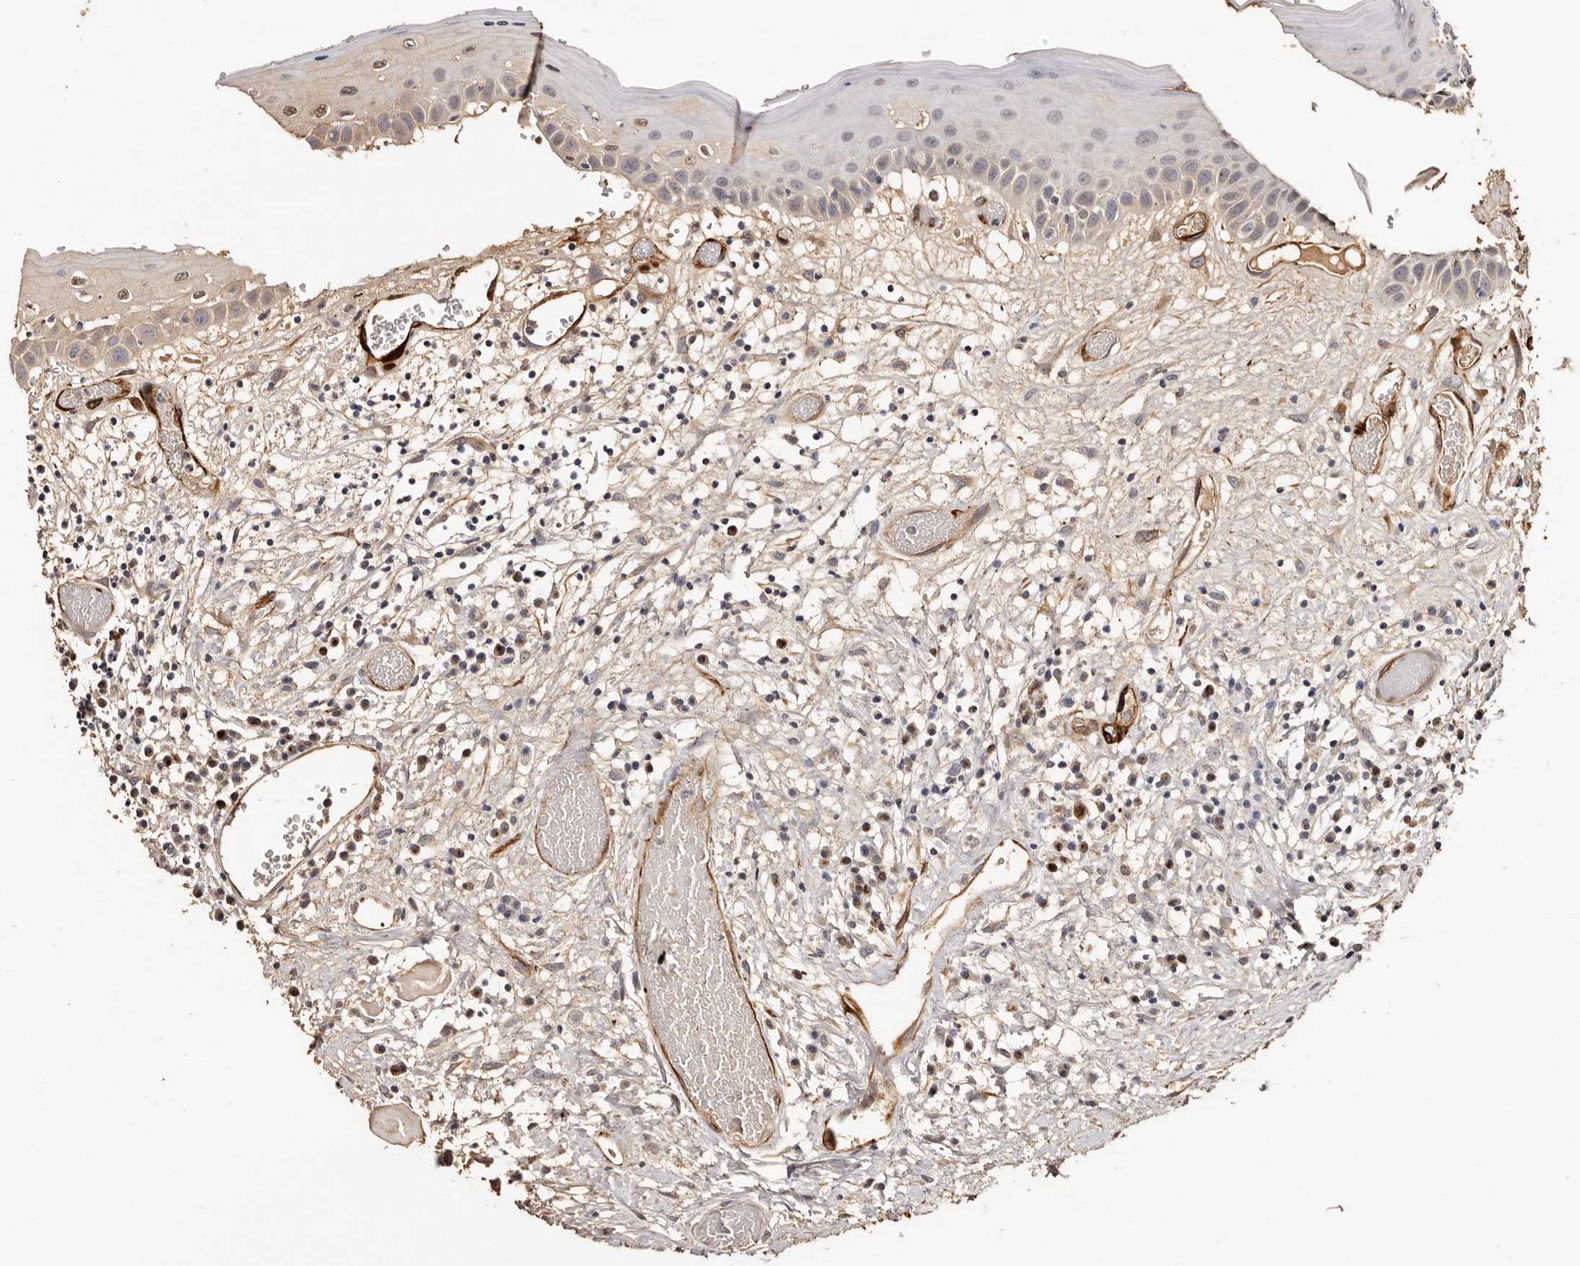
{"staining": {"intensity": "weak", "quantity": "<25%", "location": "cytoplasmic/membranous"}, "tissue": "oral mucosa", "cell_type": "Squamous epithelial cells", "image_type": "normal", "snomed": [{"axis": "morphology", "description": "Normal tissue, NOS"}, {"axis": "topography", "description": "Oral tissue"}], "caption": "Immunohistochemistry of benign human oral mucosa shows no positivity in squamous epithelial cells.", "gene": "ZNF557", "patient": {"sex": "female", "age": 76}}